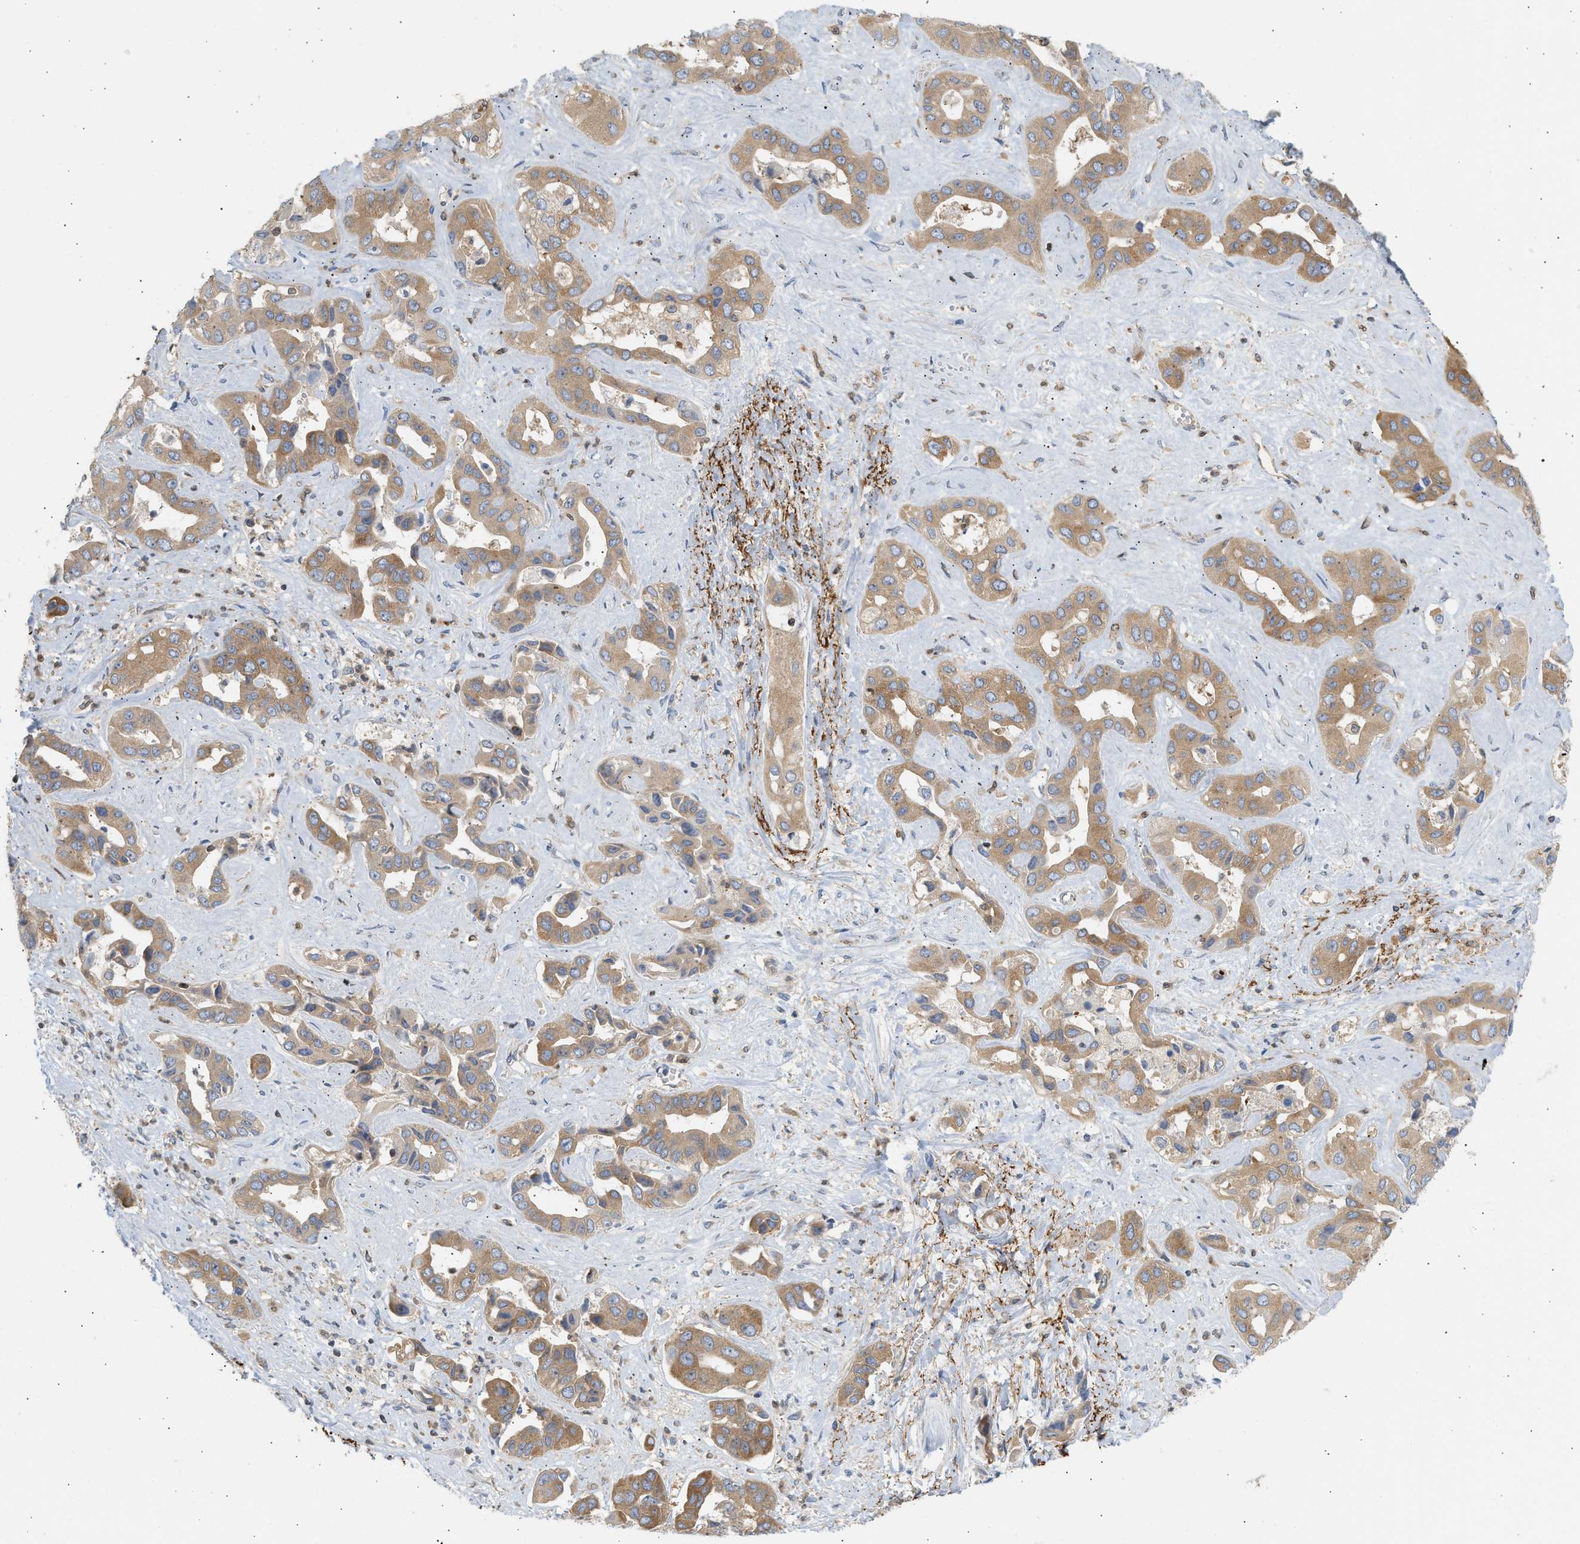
{"staining": {"intensity": "moderate", "quantity": "25%-75%", "location": "cytoplasmic/membranous"}, "tissue": "liver cancer", "cell_type": "Tumor cells", "image_type": "cancer", "snomed": [{"axis": "morphology", "description": "Cholangiocarcinoma"}, {"axis": "topography", "description": "Liver"}], "caption": "Liver cancer (cholangiocarcinoma) stained for a protein (brown) demonstrates moderate cytoplasmic/membranous positive staining in approximately 25%-75% of tumor cells.", "gene": "STRN", "patient": {"sex": "female", "age": 52}}